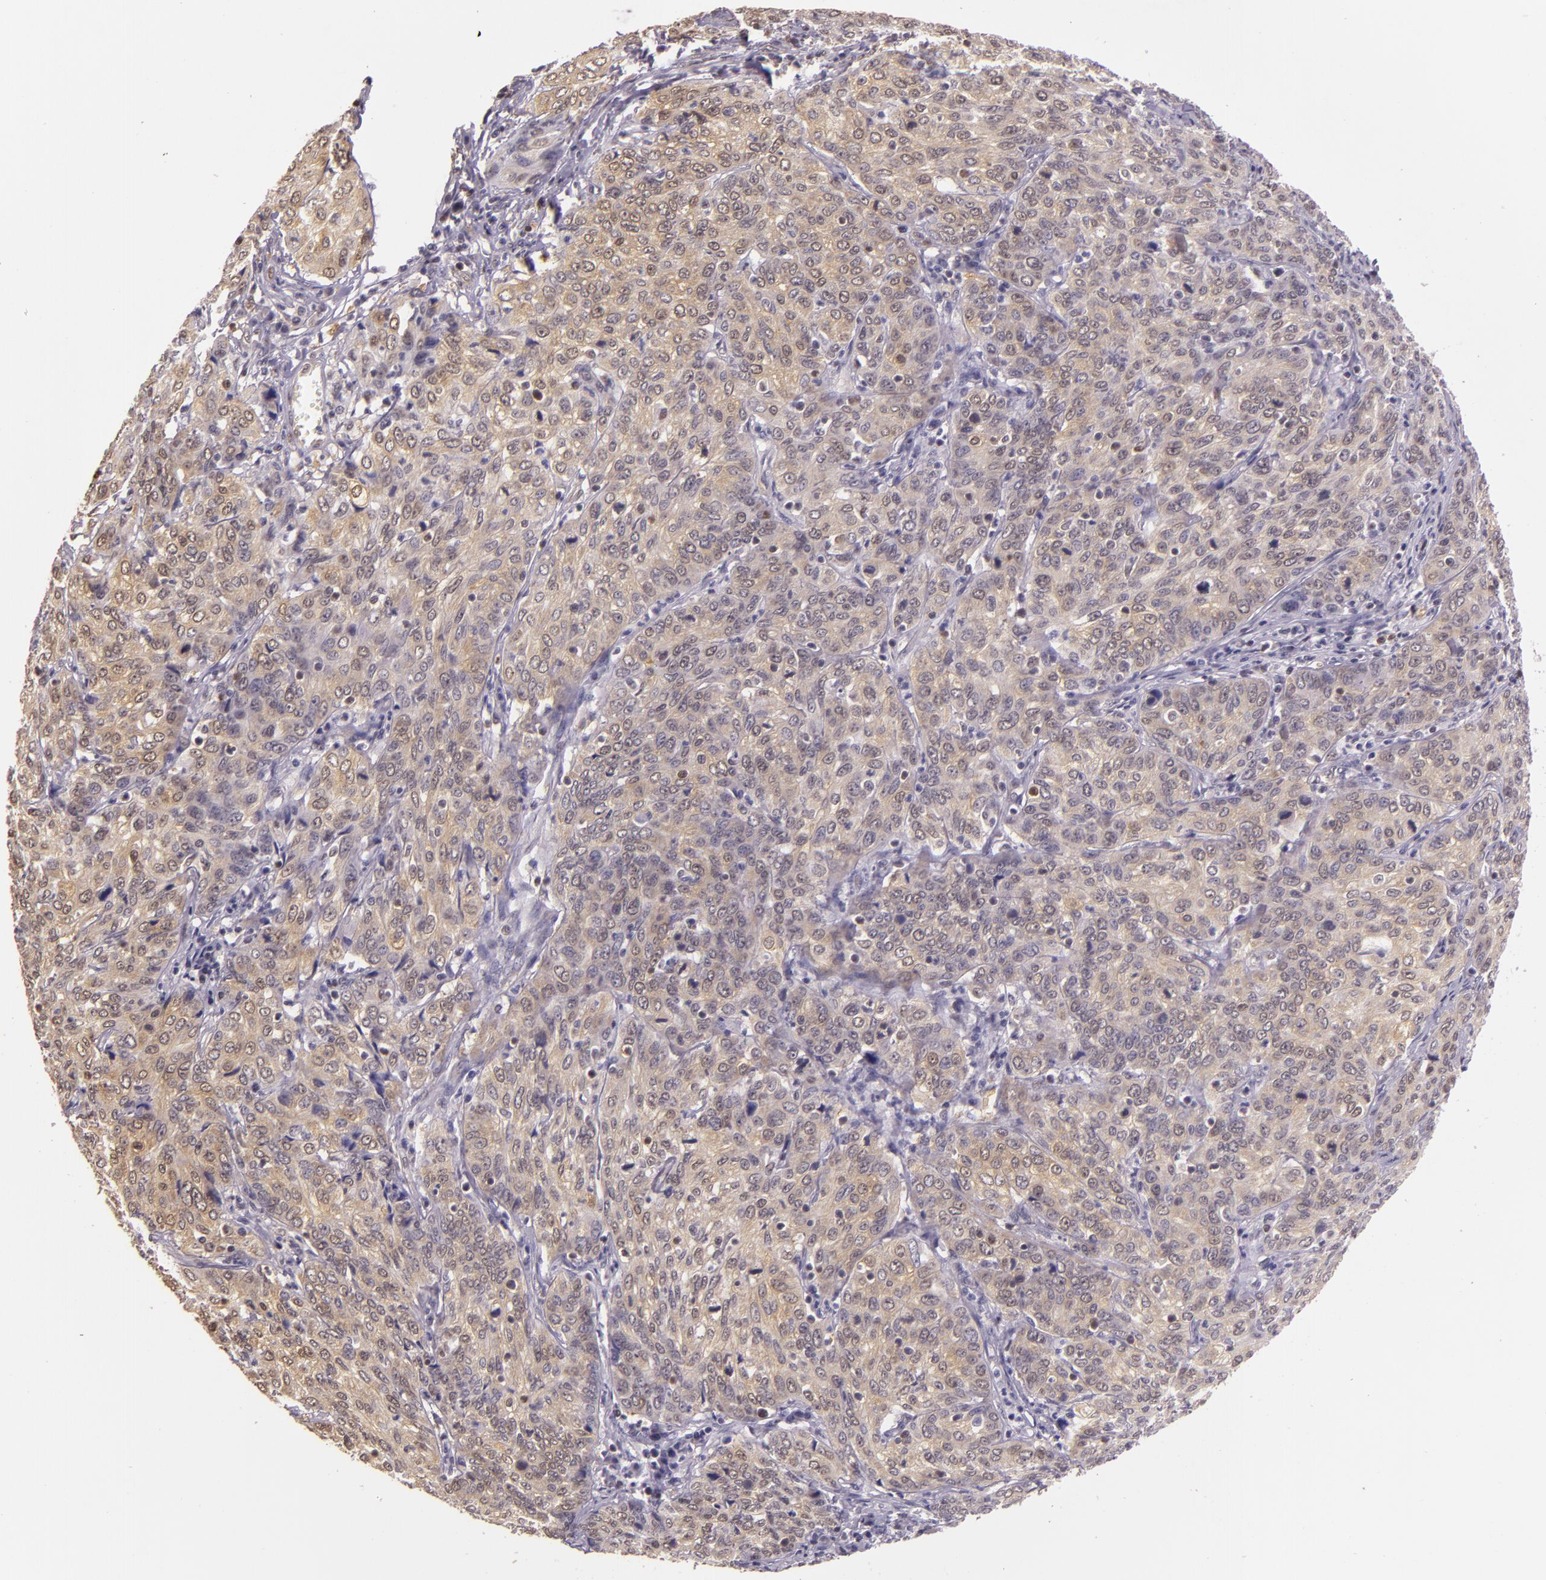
{"staining": {"intensity": "weak", "quantity": ">75%", "location": "cytoplasmic/membranous,nuclear"}, "tissue": "cervical cancer", "cell_type": "Tumor cells", "image_type": "cancer", "snomed": [{"axis": "morphology", "description": "Squamous cell carcinoma, NOS"}, {"axis": "topography", "description": "Cervix"}], "caption": "There is low levels of weak cytoplasmic/membranous and nuclear staining in tumor cells of cervical cancer, as demonstrated by immunohistochemical staining (brown color).", "gene": "HSPA8", "patient": {"sex": "female", "age": 38}}